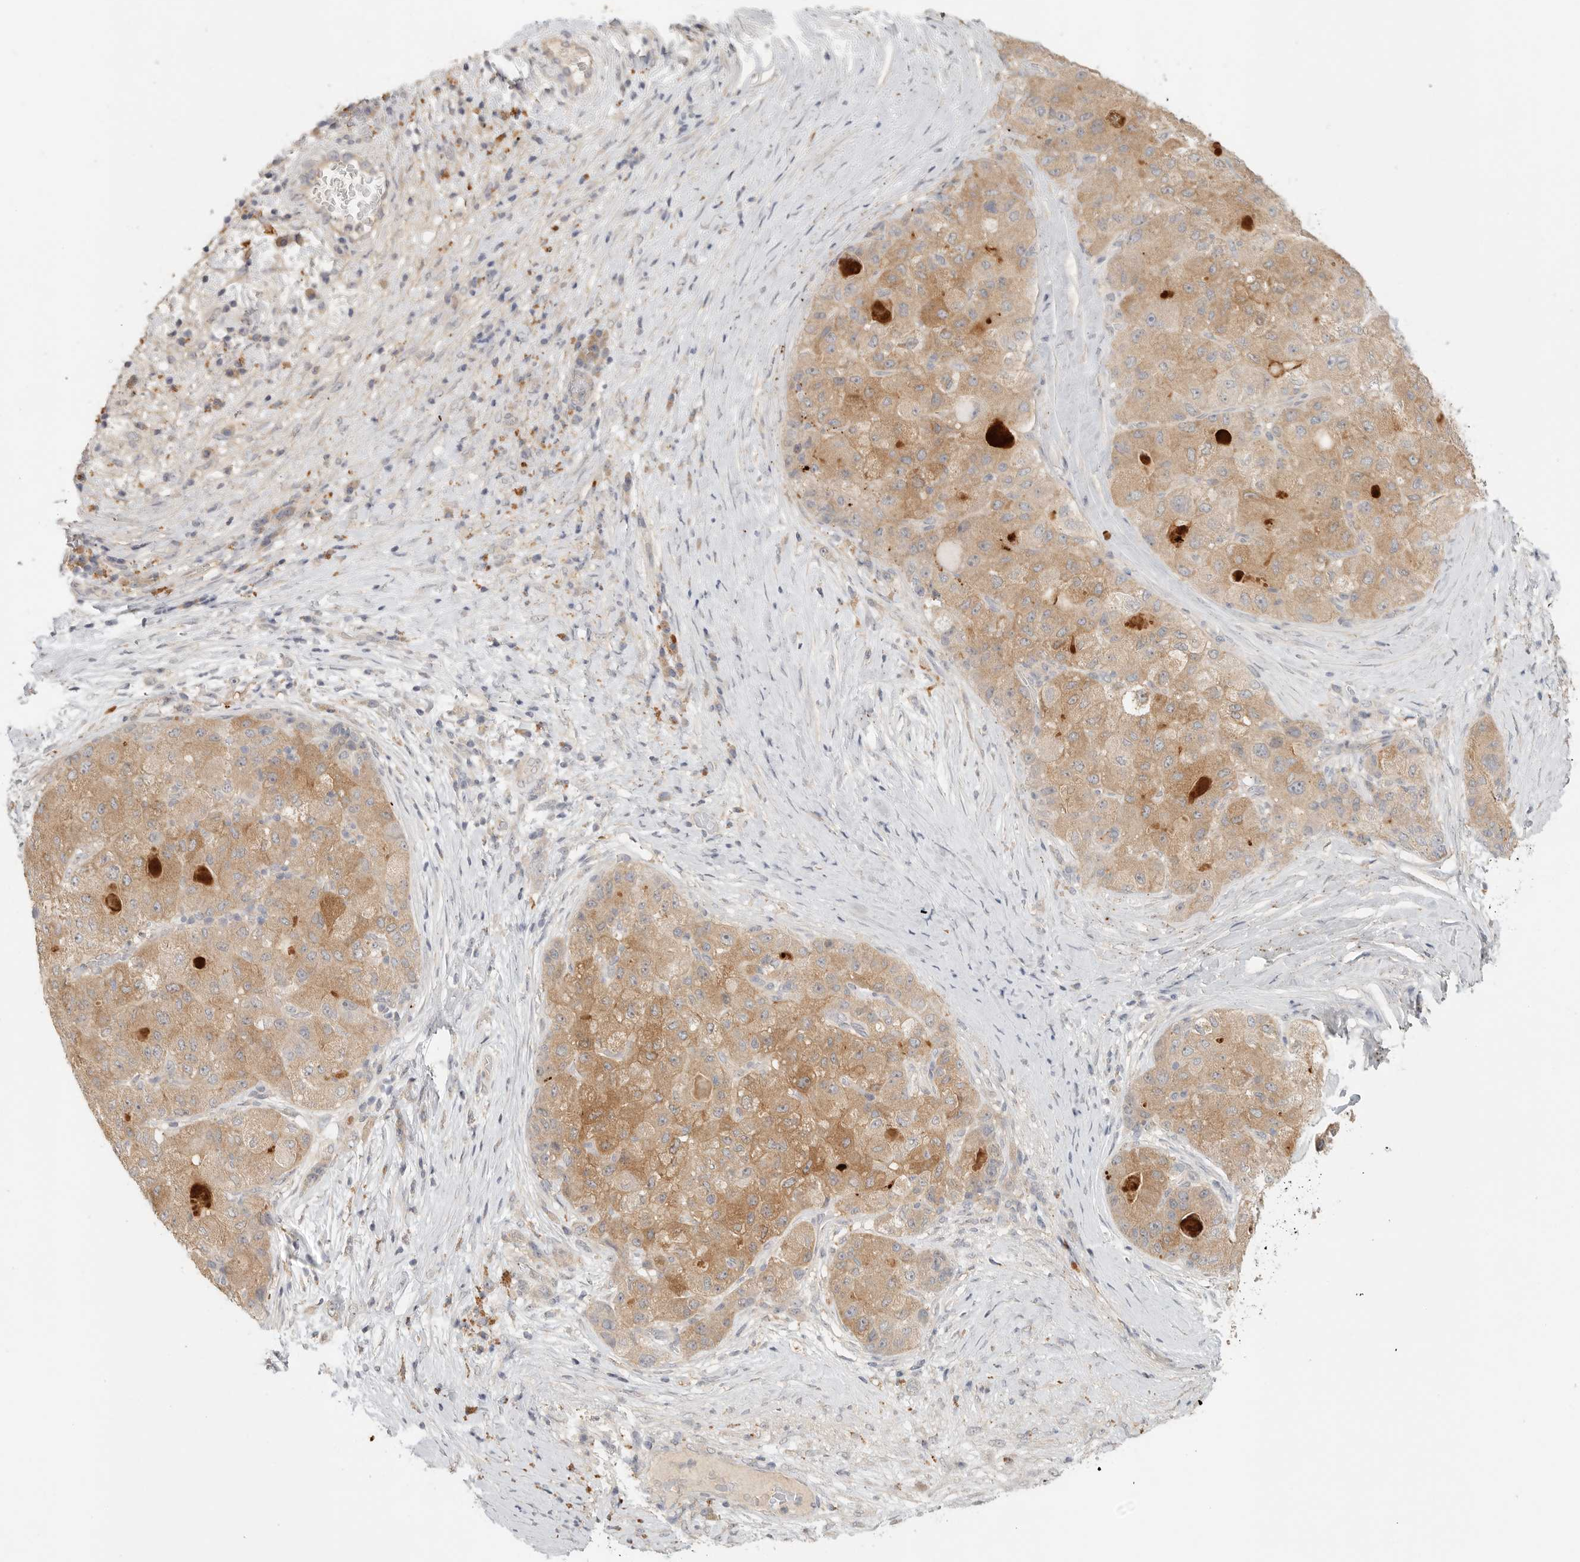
{"staining": {"intensity": "moderate", "quantity": ">75%", "location": "cytoplasmic/membranous"}, "tissue": "liver cancer", "cell_type": "Tumor cells", "image_type": "cancer", "snomed": [{"axis": "morphology", "description": "Carcinoma, Hepatocellular, NOS"}, {"axis": "topography", "description": "Liver"}], "caption": "The image demonstrates staining of liver hepatocellular carcinoma, revealing moderate cytoplasmic/membranous protein expression (brown color) within tumor cells. Using DAB (3,3'-diaminobenzidine) (brown) and hematoxylin (blue) stains, captured at high magnification using brightfield microscopy.", "gene": "HDAC6", "patient": {"sex": "male", "age": 80}}